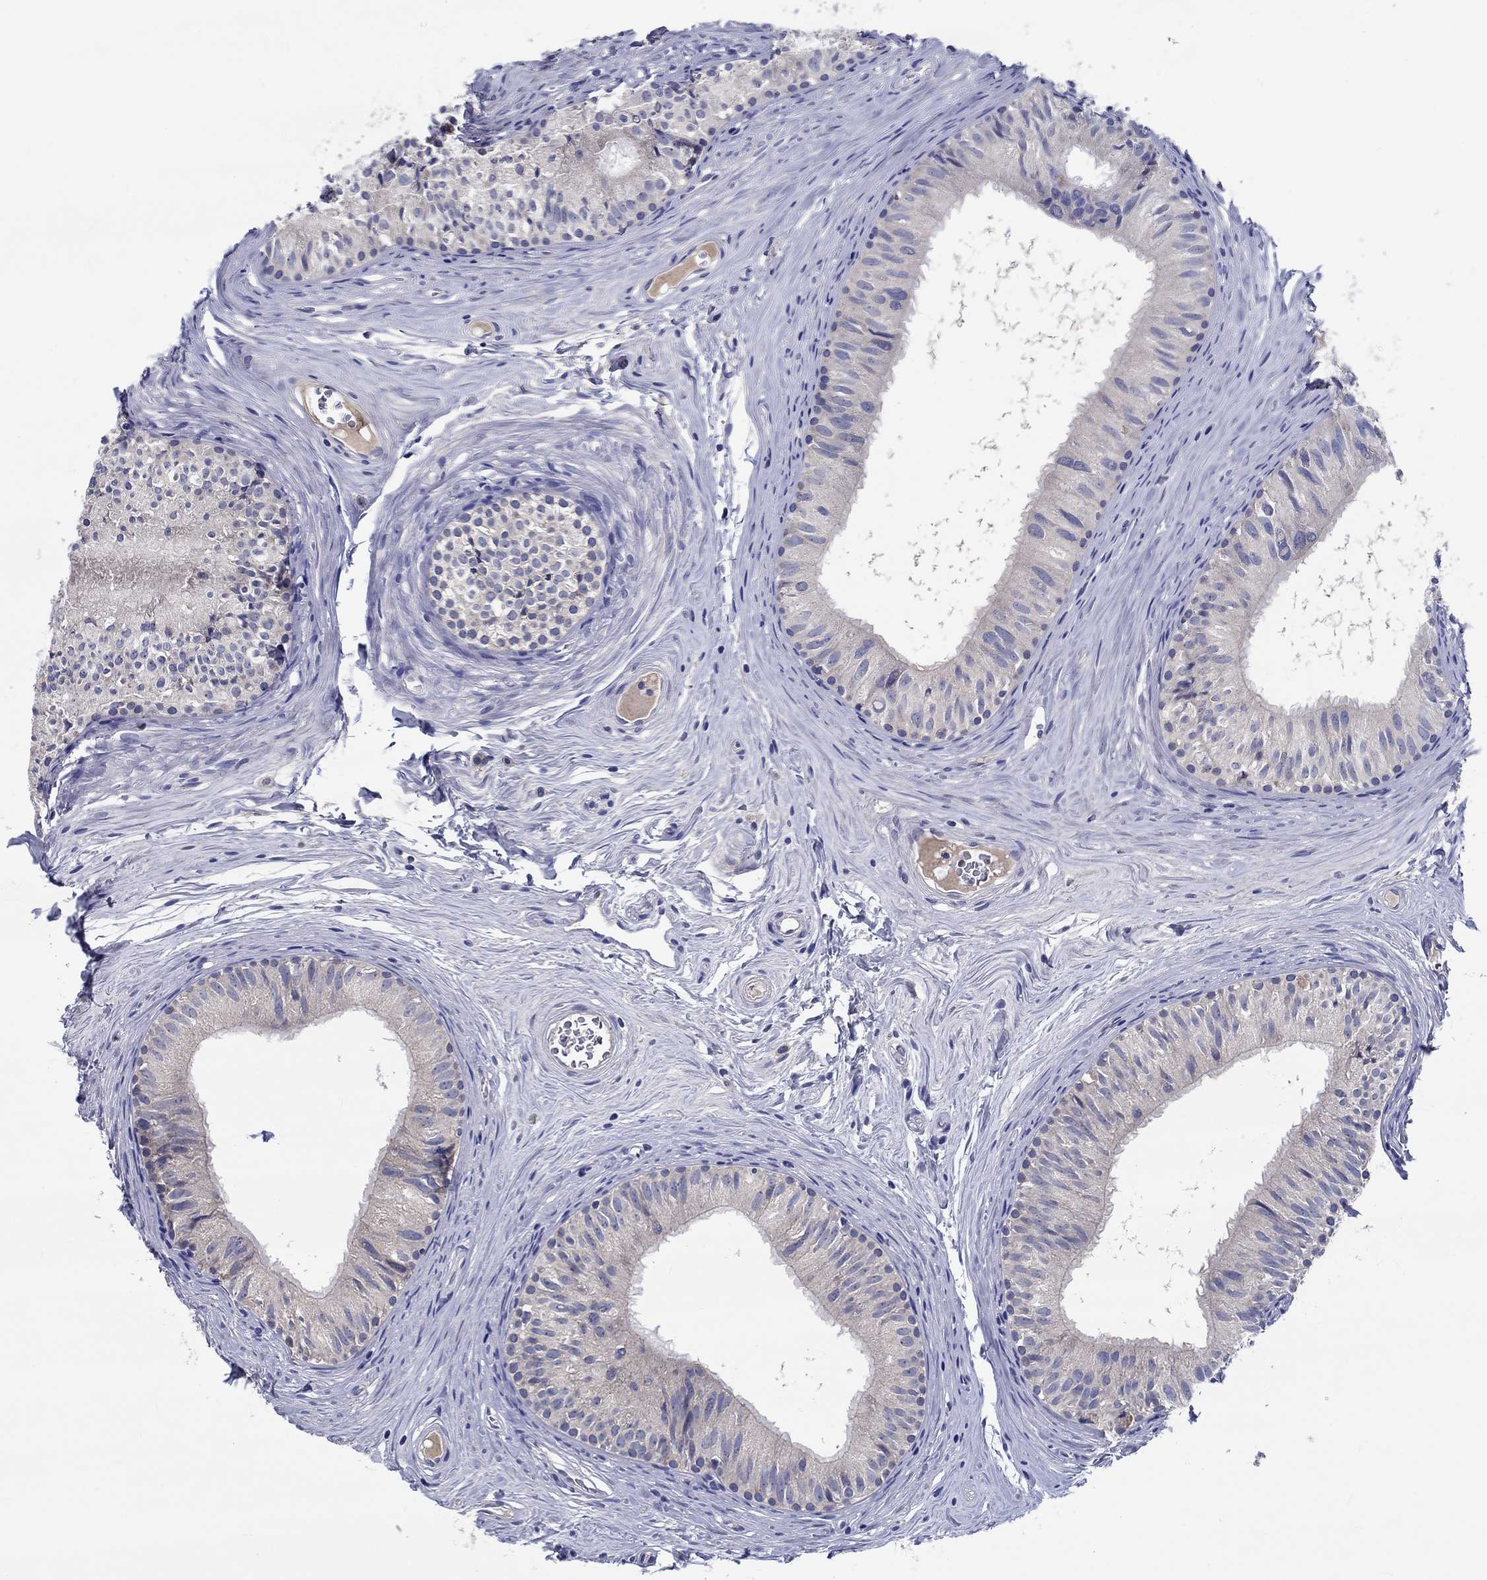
{"staining": {"intensity": "negative", "quantity": "none", "location": "none"}, "tissue": "epididymis", "cell_type": "Glandular cells", "image_type": "normal", "snomed": [{"axis": "morphology", "description": "Normal tissue, NOS"}, {"axis": "topography", "description": "Epididymis"}], "caption": "Immunohistochemistry histopathology image of normal epididymis: human epididymis stained with DAB (3,3'-diaminobenzidine) demonstrates no significant protein expression in glandular cells.", "gene": "CHIT1", "patient": {"sex": "male", "age": 52}}